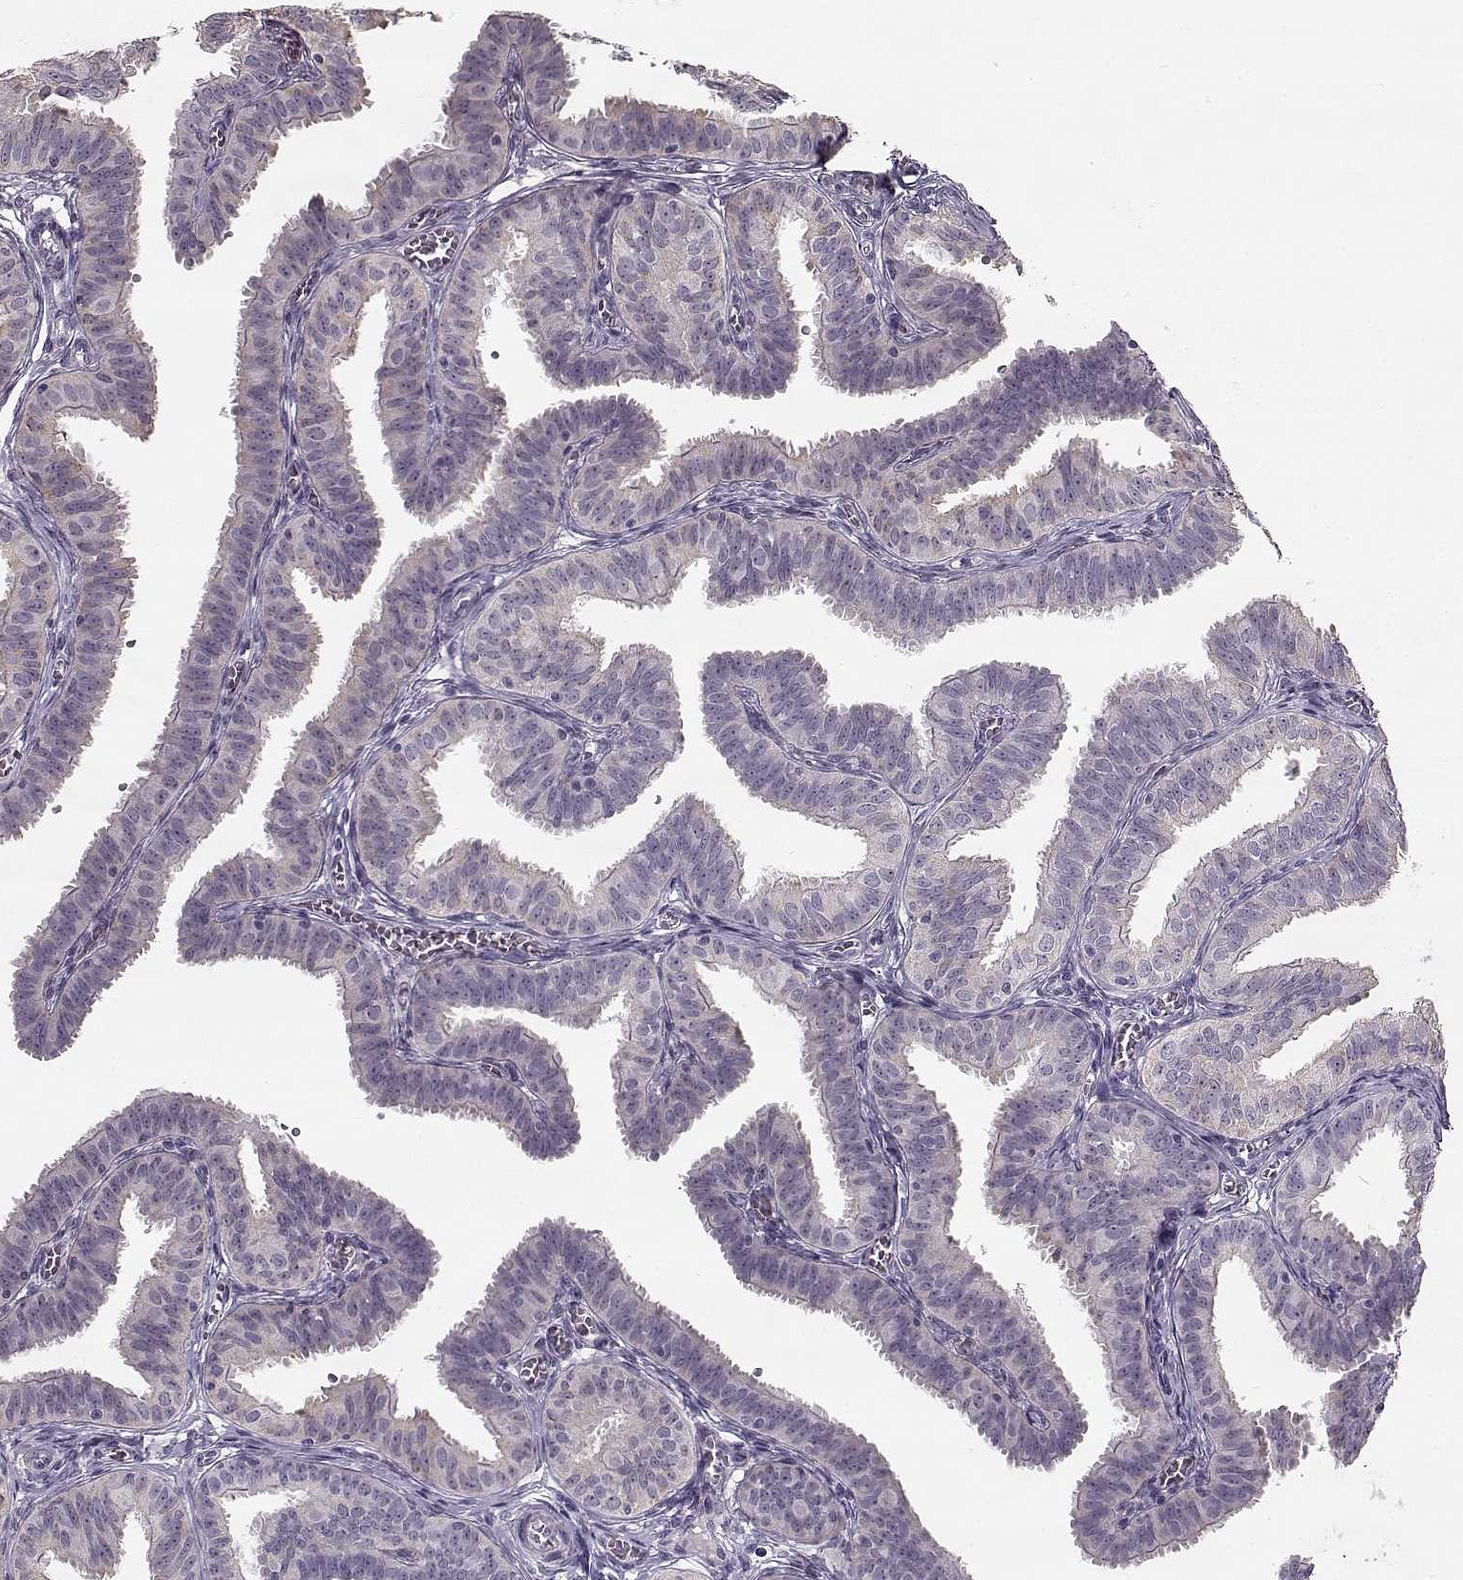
{"staining": {"intensity": "weak", "quantity": "<25%", "location": "cytoplasmic/membranous"}, "tissue": "fallopian tube", "cell_type": "Glandular cells", "image_type": "normal", "snomed": [{"axis": "morphology", "description": "Normal tissue, NOS"}, {"axis": "topography", "description": "Fallopian tube"}], "caption": "High power microscopy micrograph of an IHC histopathology image of benign fallopian tube, revealing no significant positivity in glandular cells.", "gene": "MAP6D1", "patient": {"sex": "female", "age": 25}}